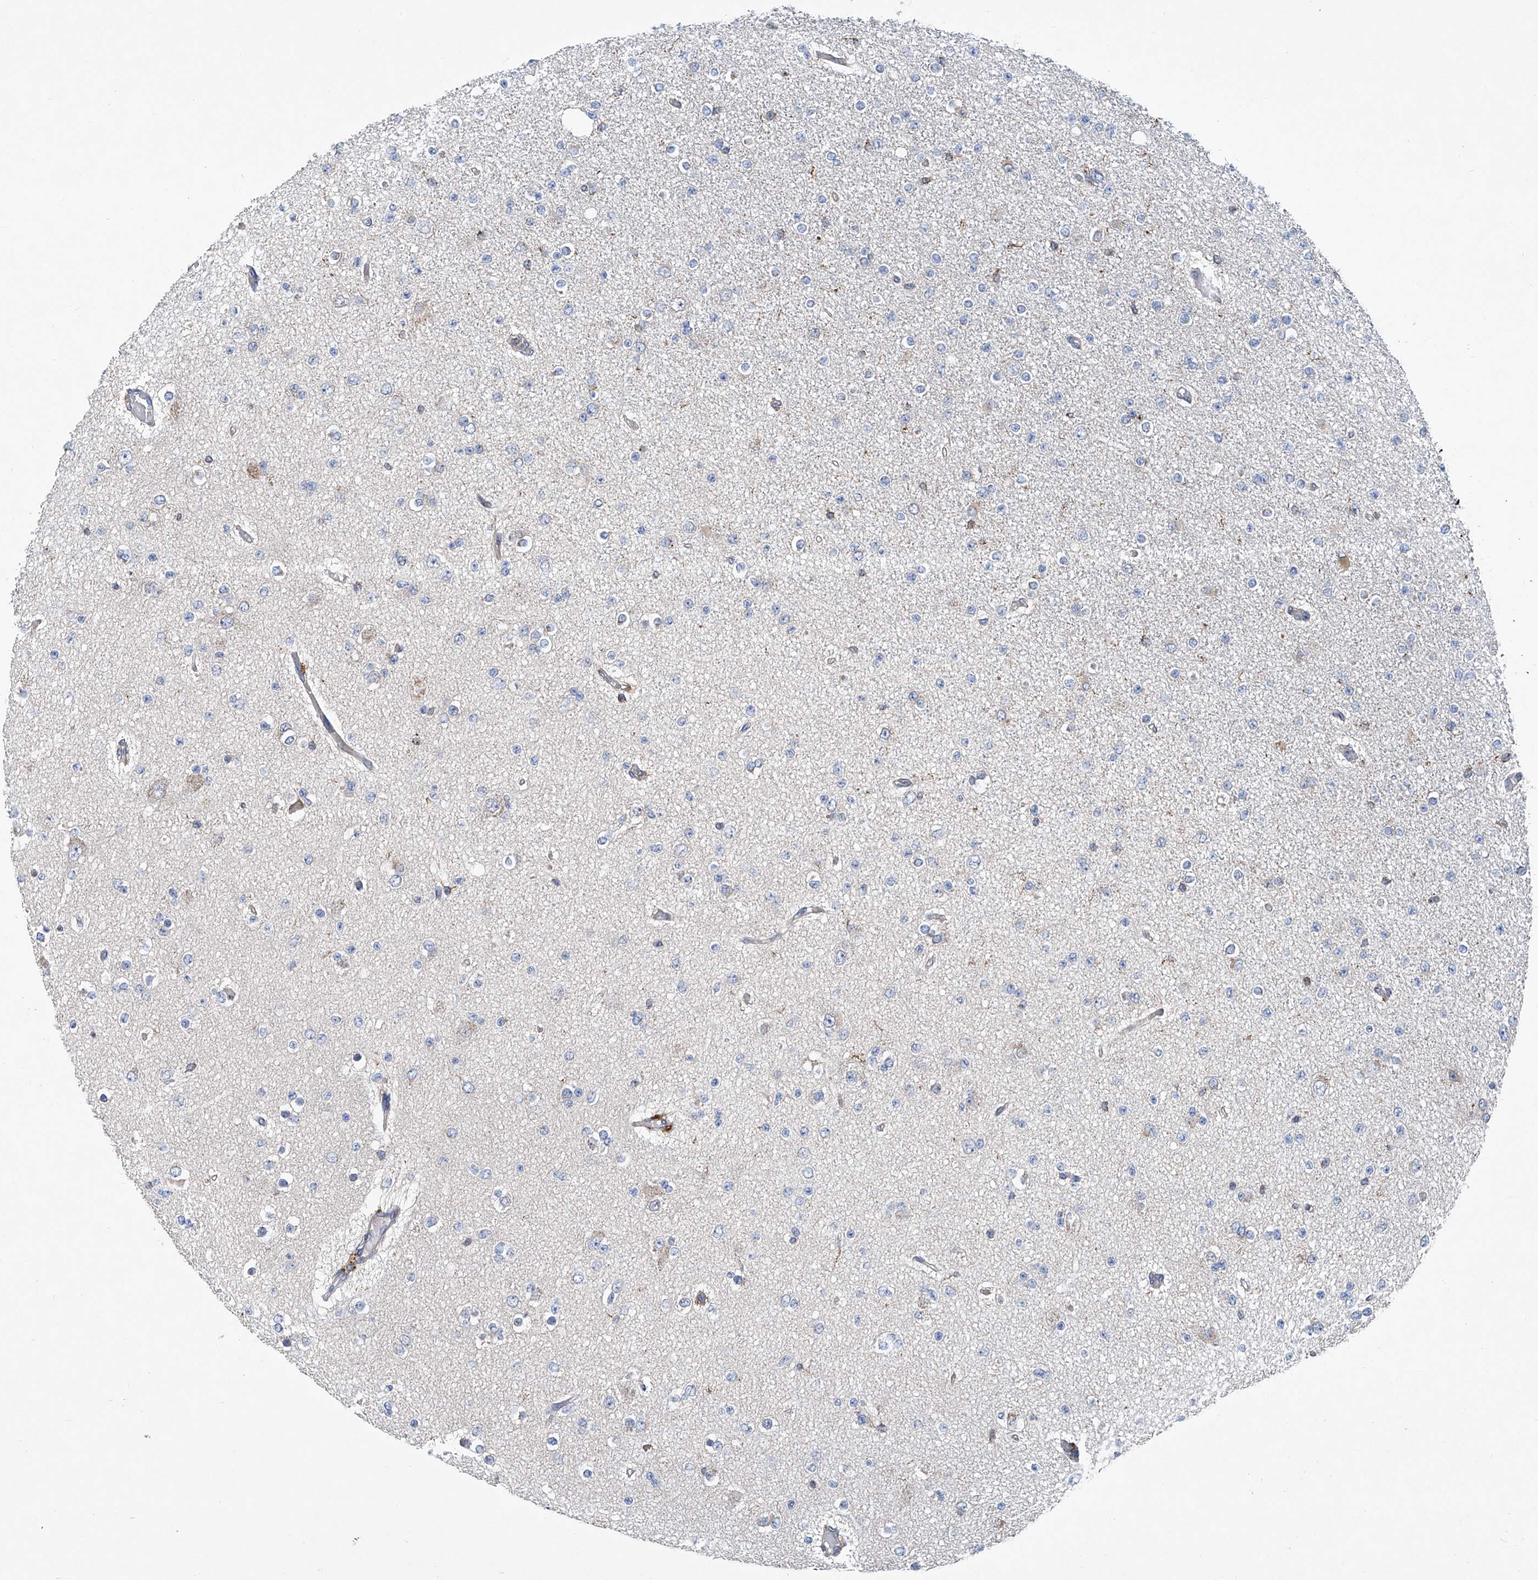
{"staining": {"intensity": "negative", "quantity": "none", "location": "none"}, "tissue": "glioma", "cell_type": "Tumor cells", "image_type": "cancer", "snomed": [{"axis": "morphology", "description": "Glioma, malignant, Low grade"}, {"axis": "topography", "description": "Brain"}], "caption": "Immunohistochemistry (IHC) photomicrograph of neoplastic tissue: malignant glioma (low-grade) stained with DAB (3,3'-diaminobenzidine) shows no significant protein positivity in tumor cells.", "gene": "TRIM38", "patient": {"sex": "female", "age": 22}}